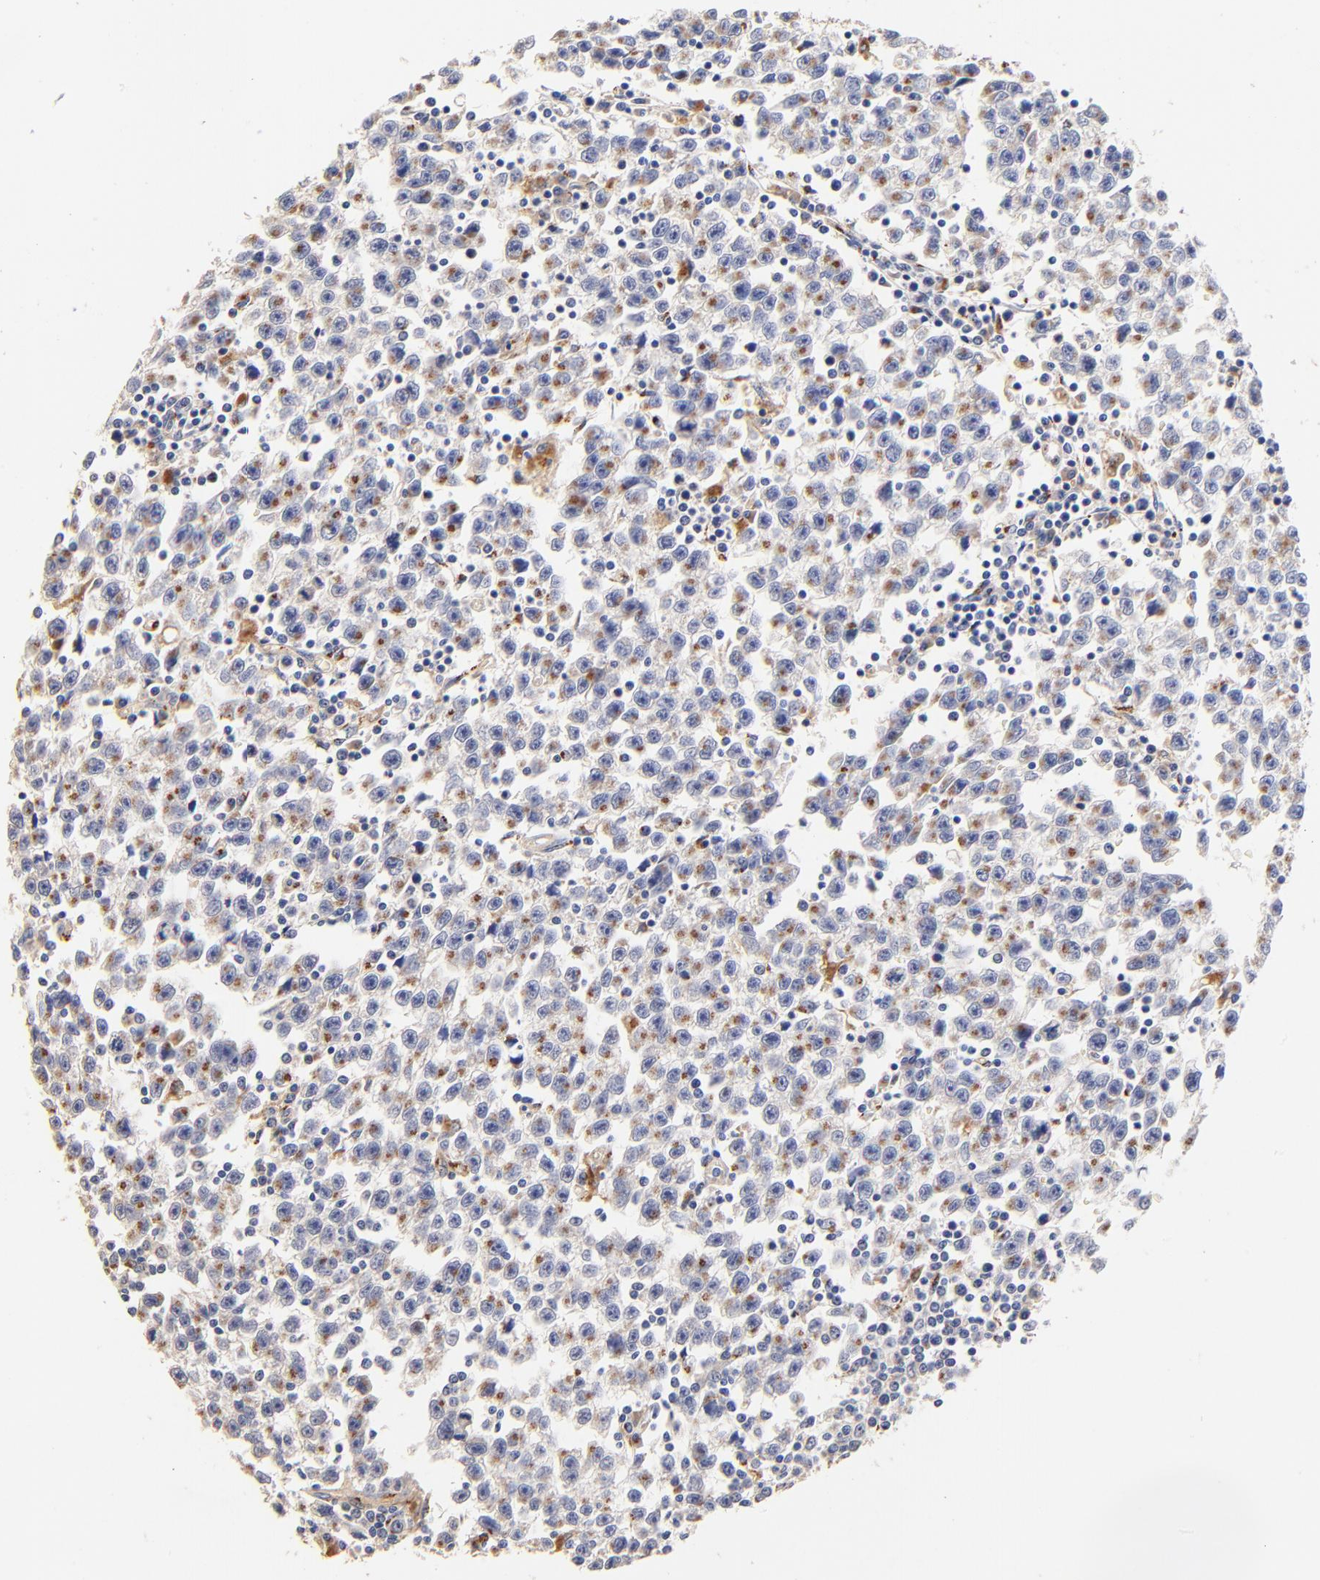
{"staining": {"intensity": "weak", "quantity": "25%-75%", "location": "cytoplasmic/membranous"}, "tissue": "testis cancer", "cell_type": "Tumor cells", "image_type": "cancer", "snomed": [{"axis": "morphology", "description": "Seminoma, NOS"}, {"axis": "topography", "description": "Testis"}], "caption": "A brown stain shows weak cytoplasmic/membranous expression of a protein in human testis cancer tumor cells.", "gene": "FMNL3", "patient": {"sex": "male", "age": 35}}